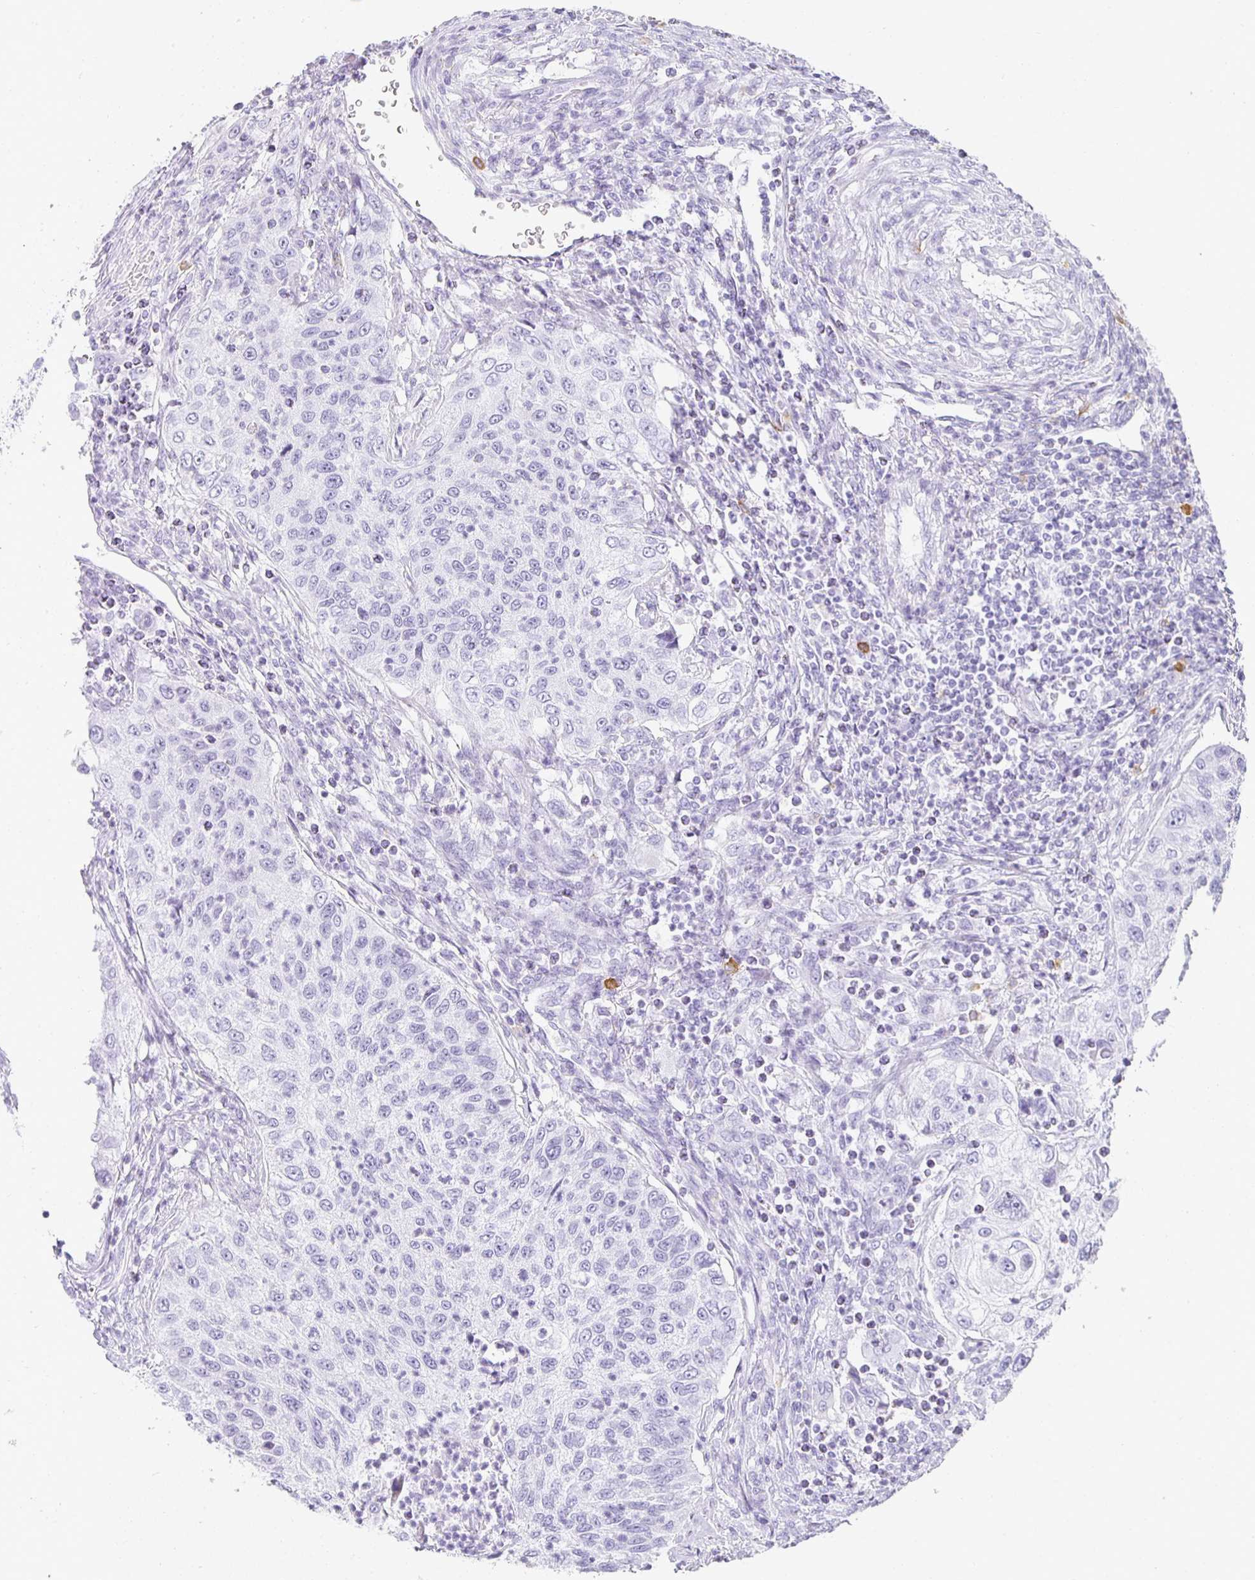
{"staining": {"intensity": "negative", "quantity": "none", "location": "none"}, "tissue": "urothelial cancer", "cell_type": "Tumor cells", "image_type": "cancer", "snomed": [{"axis": "morphology", "description": "Urothelial carcinoma, High grade"}, {"axis": "topography", "description": "Urinary bladder"}], "caption": "DAB (3,3'-diaminobenzidine) immunohistochemical staining of human urothelial cancer reveals no significant staining in tumor cells.", "gene": "TPSD1", "patient": {"sex": "female", "age": 60}}